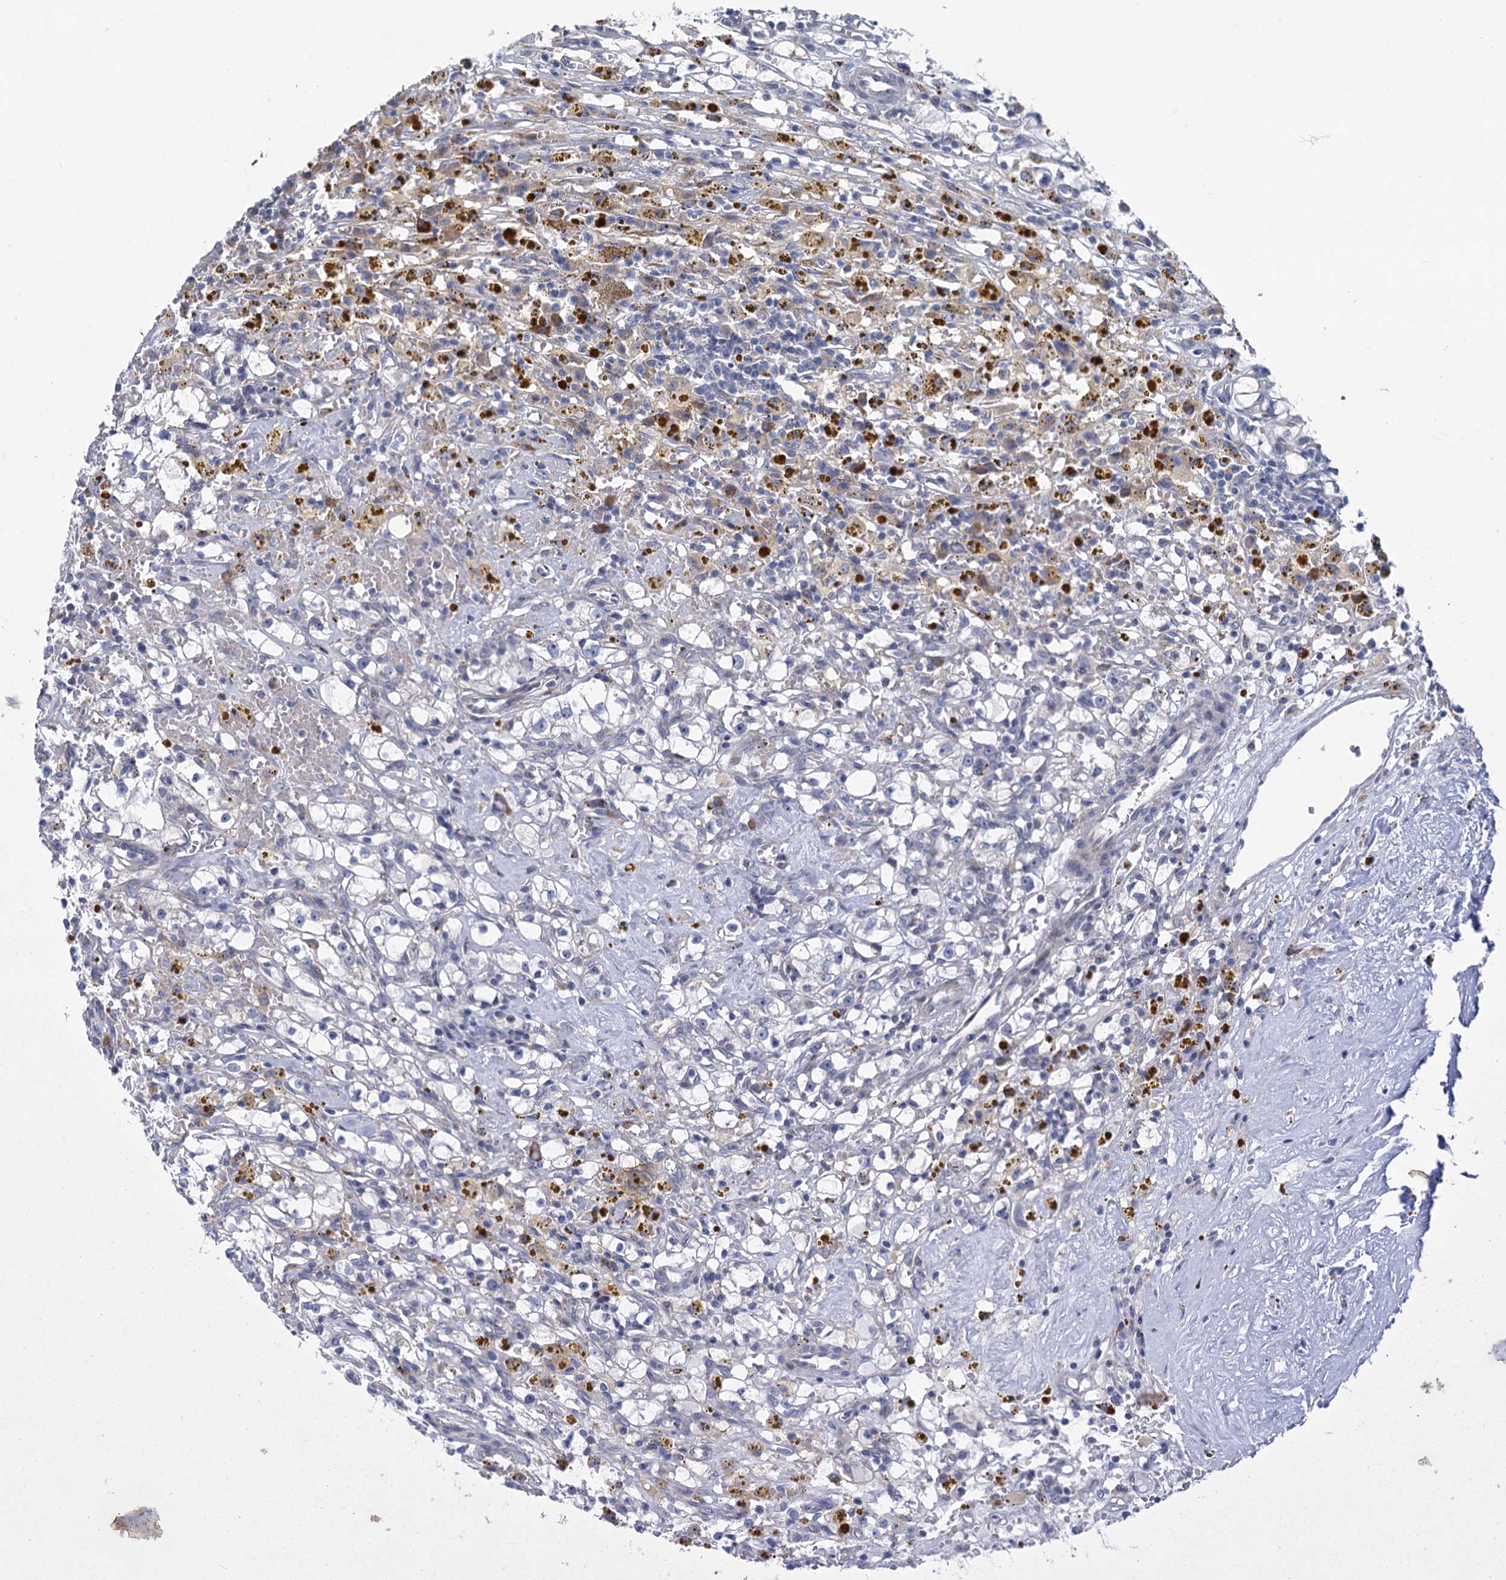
{"staining": {"intensity": "negative", "quantity": "none", "location": "none"}, "tissue": "renal cancer", "cell_type": "Tumor cells", "image_type": "cancer", "snomed": [{"axis": "morphology", "description": "Adenocarcinoma, NOS"}, {"axis": "topography", "description": "Kidney"}], "caption": "Protein analysis of renal cancer (adenocarcinoma) demonstrates no significant positivity in tumor cells. Nuclei are stained in blue.", "gene": "PRSS35", "patient": {"sex": "male", "age": 56}}